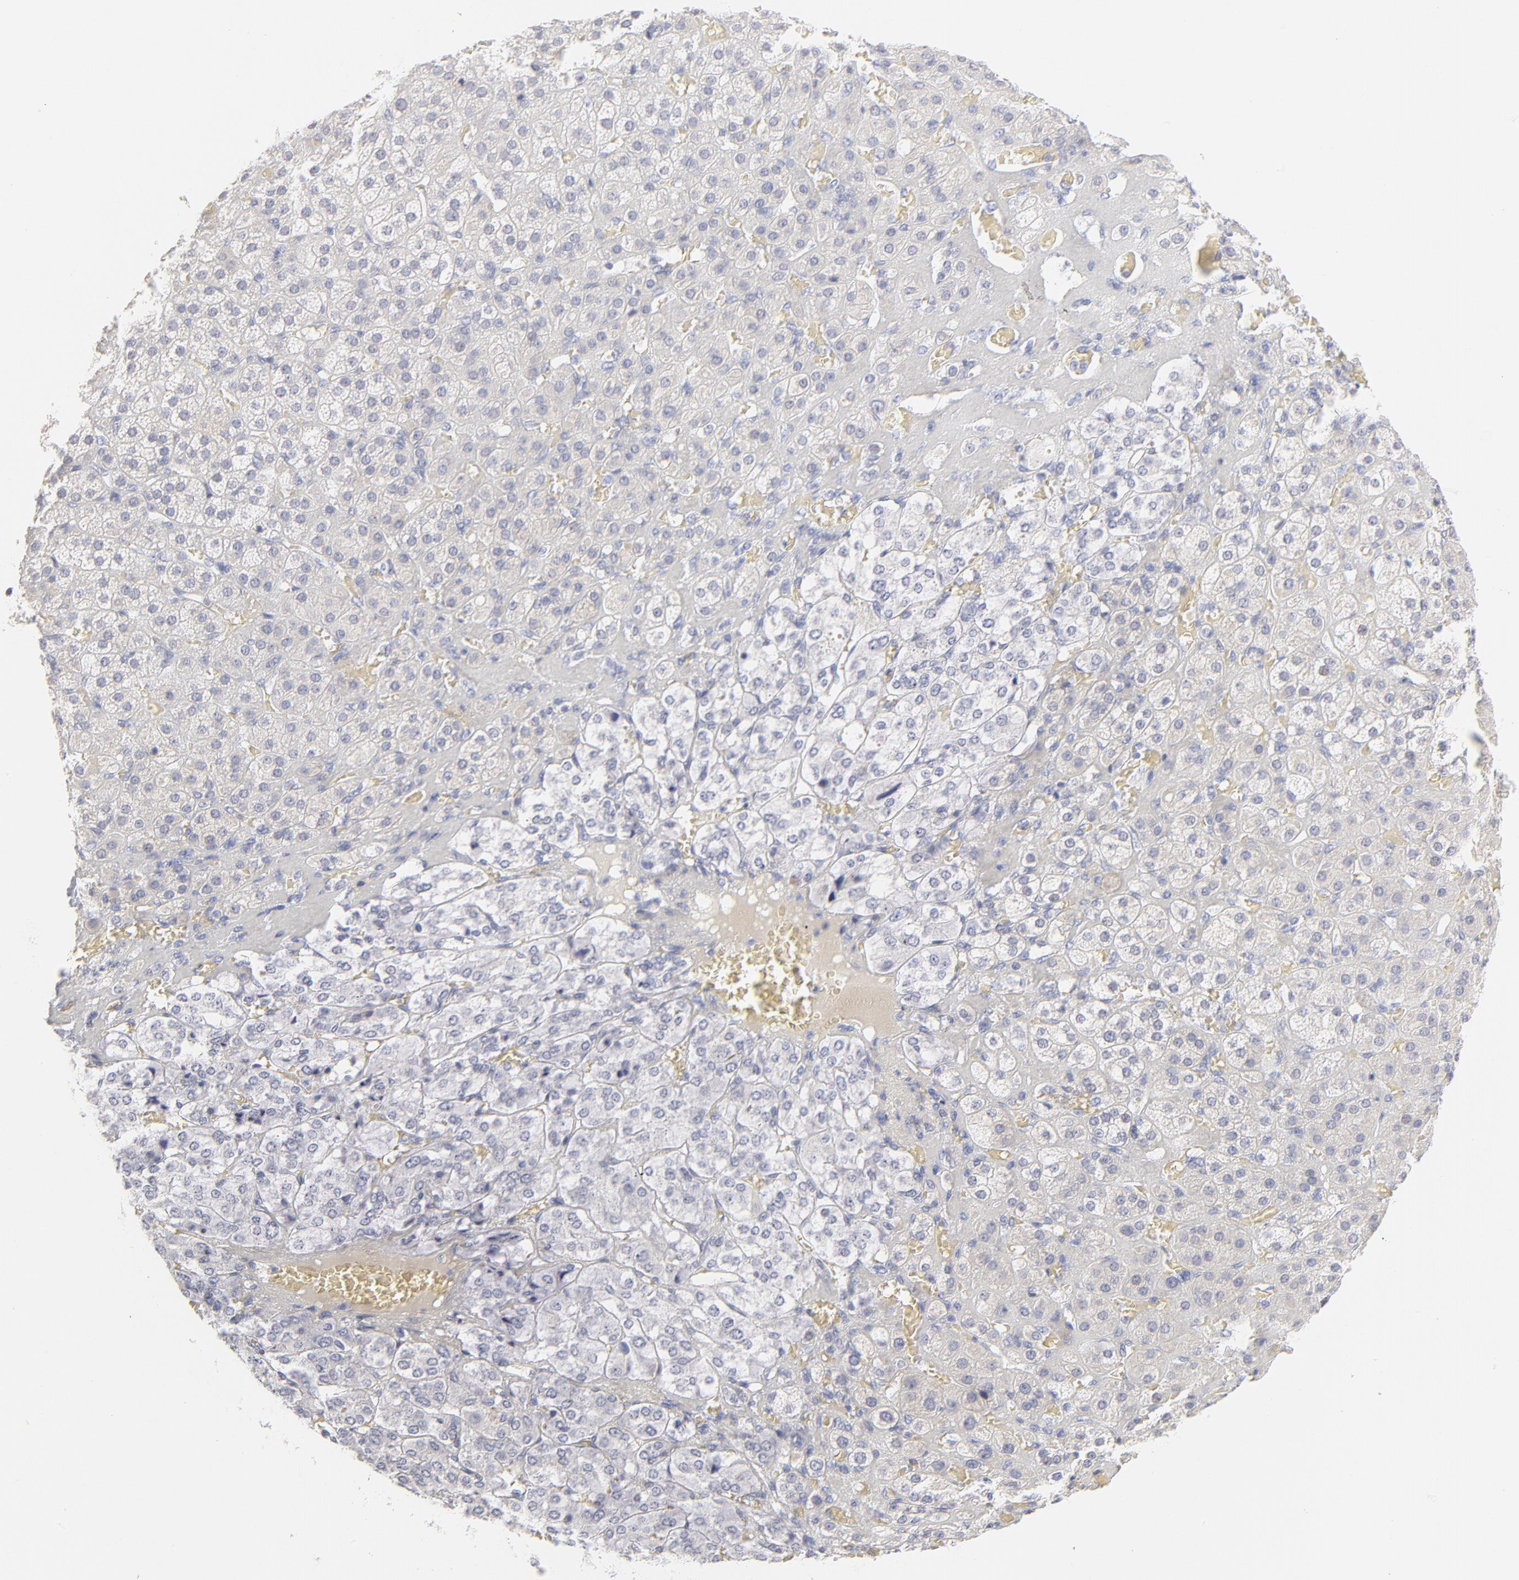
{"staining": {"intensity": "negative", "quantity": "none", "location": "none"}, "tissue": "adrenal gland", "cell_type": "Glandular cells", "image_type": "normal", "snomed": [{"axis": "morphology", "description": "Normal tissue, NOS"}, {"axis": "topography", "description": "Adrenal gland"}], "caption": "High power microscopy micrograph of an immunohistochemistry micrograph of normal adrenal gland, revealing no significant staining in glandular cells. Brightfield microscopy of immunohistochemistry (IHC) stained with DAB (3,3'-diaminobenzidine) (brown) and hematoxylin (blue), captured at high magnification.", "gene": "ELF3", "patient": {"sex": "female", "age": 71}}